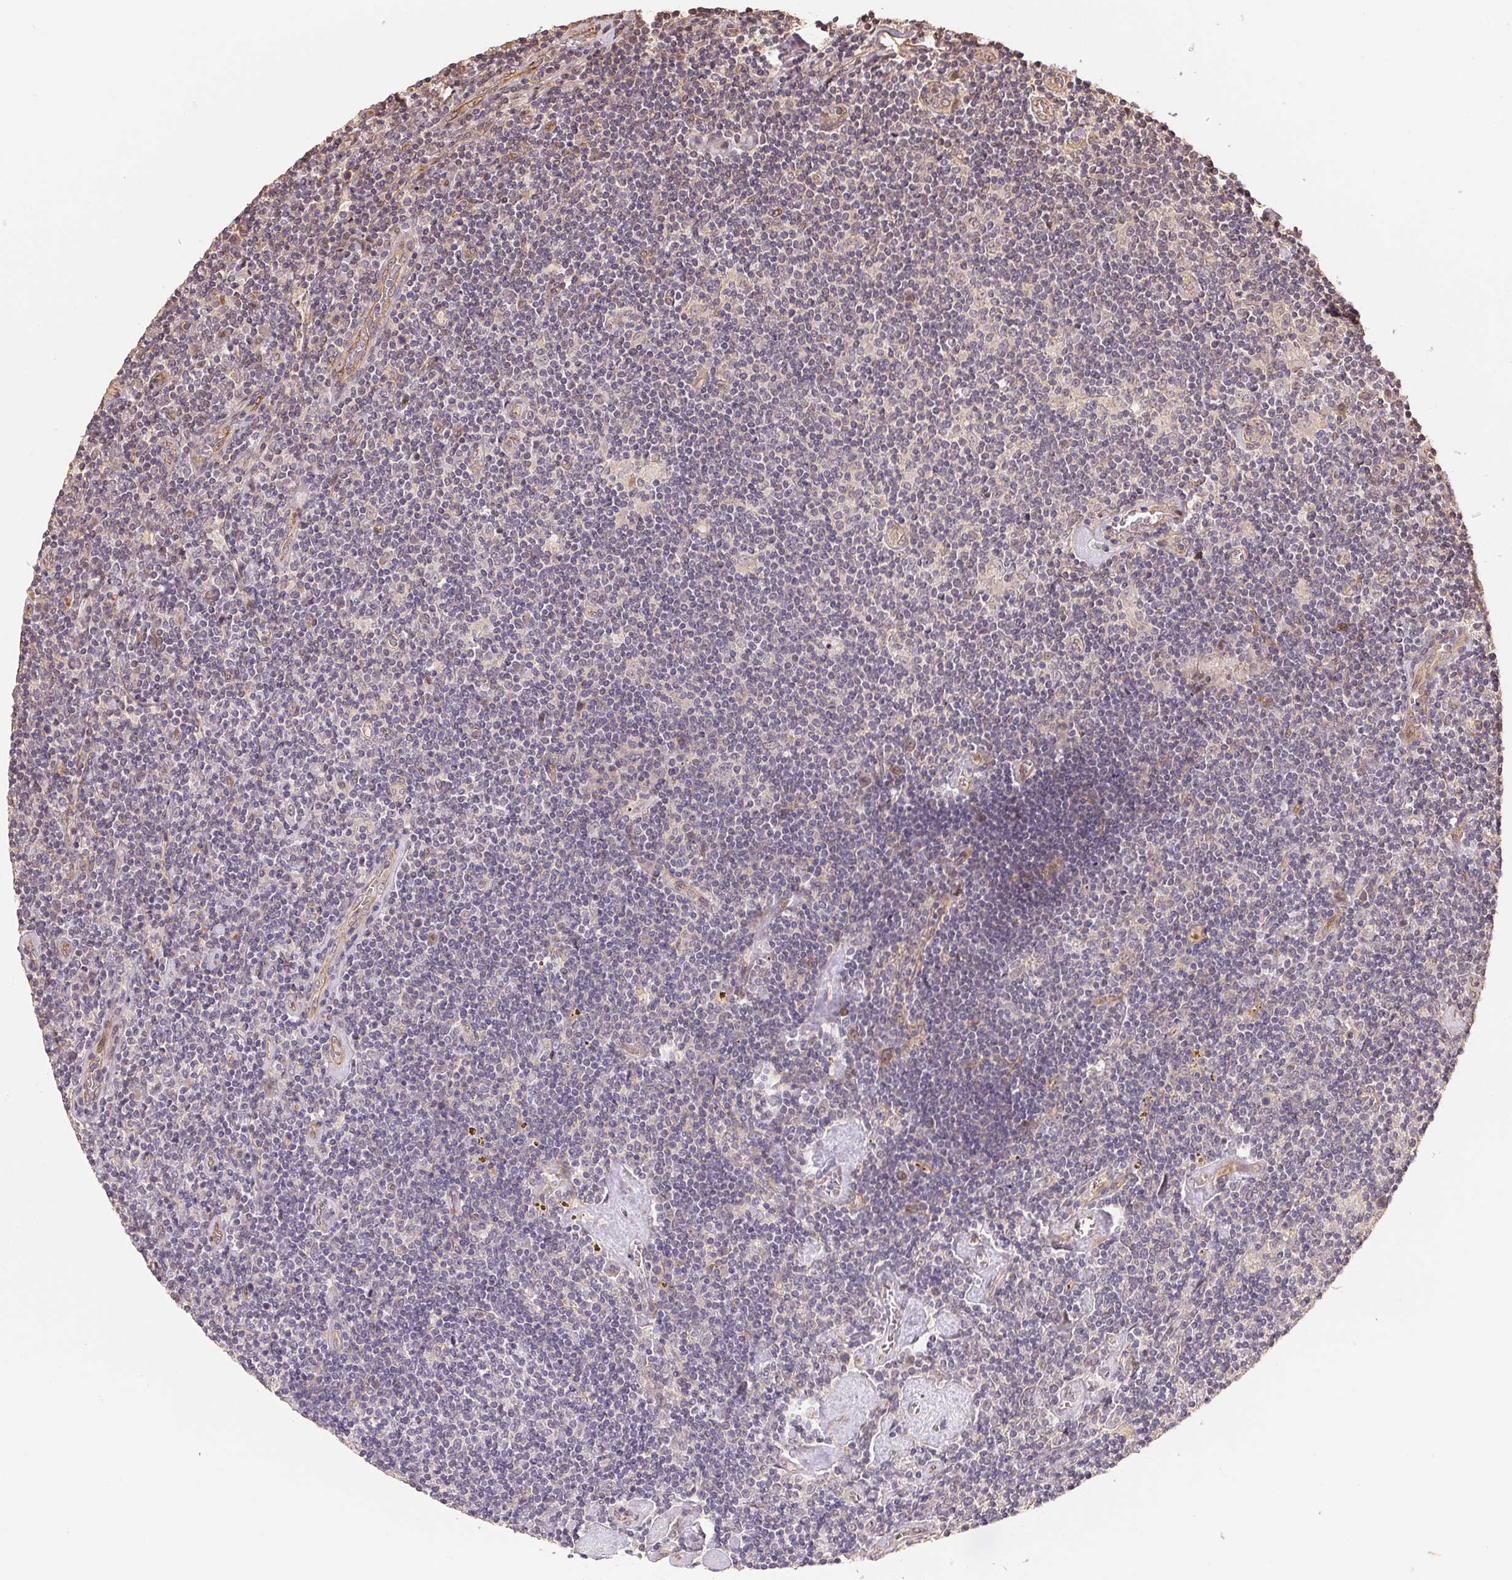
{"staining": {"intensity": "negative", "quantity": "none", "location": "none"}, "tissue": "lymphoma", "cell_type": "Tumor cells", "image_type": "cancer", "snomed": [{"axis": "morphology", "description": "Hodgkin's disease, NOS"}, {"axis": "topography", "description": "Lymph node"}], "caption": "Immunohistochemical staining of human Hodgkin's disease reveals no significant positivity in tumor cells. (DAB immunohistochemistry (IHC) visualized using brightfield microscopy, high magnification).", "gene": "TMEM222", "patient": {"sex": "male", "age": 40}}